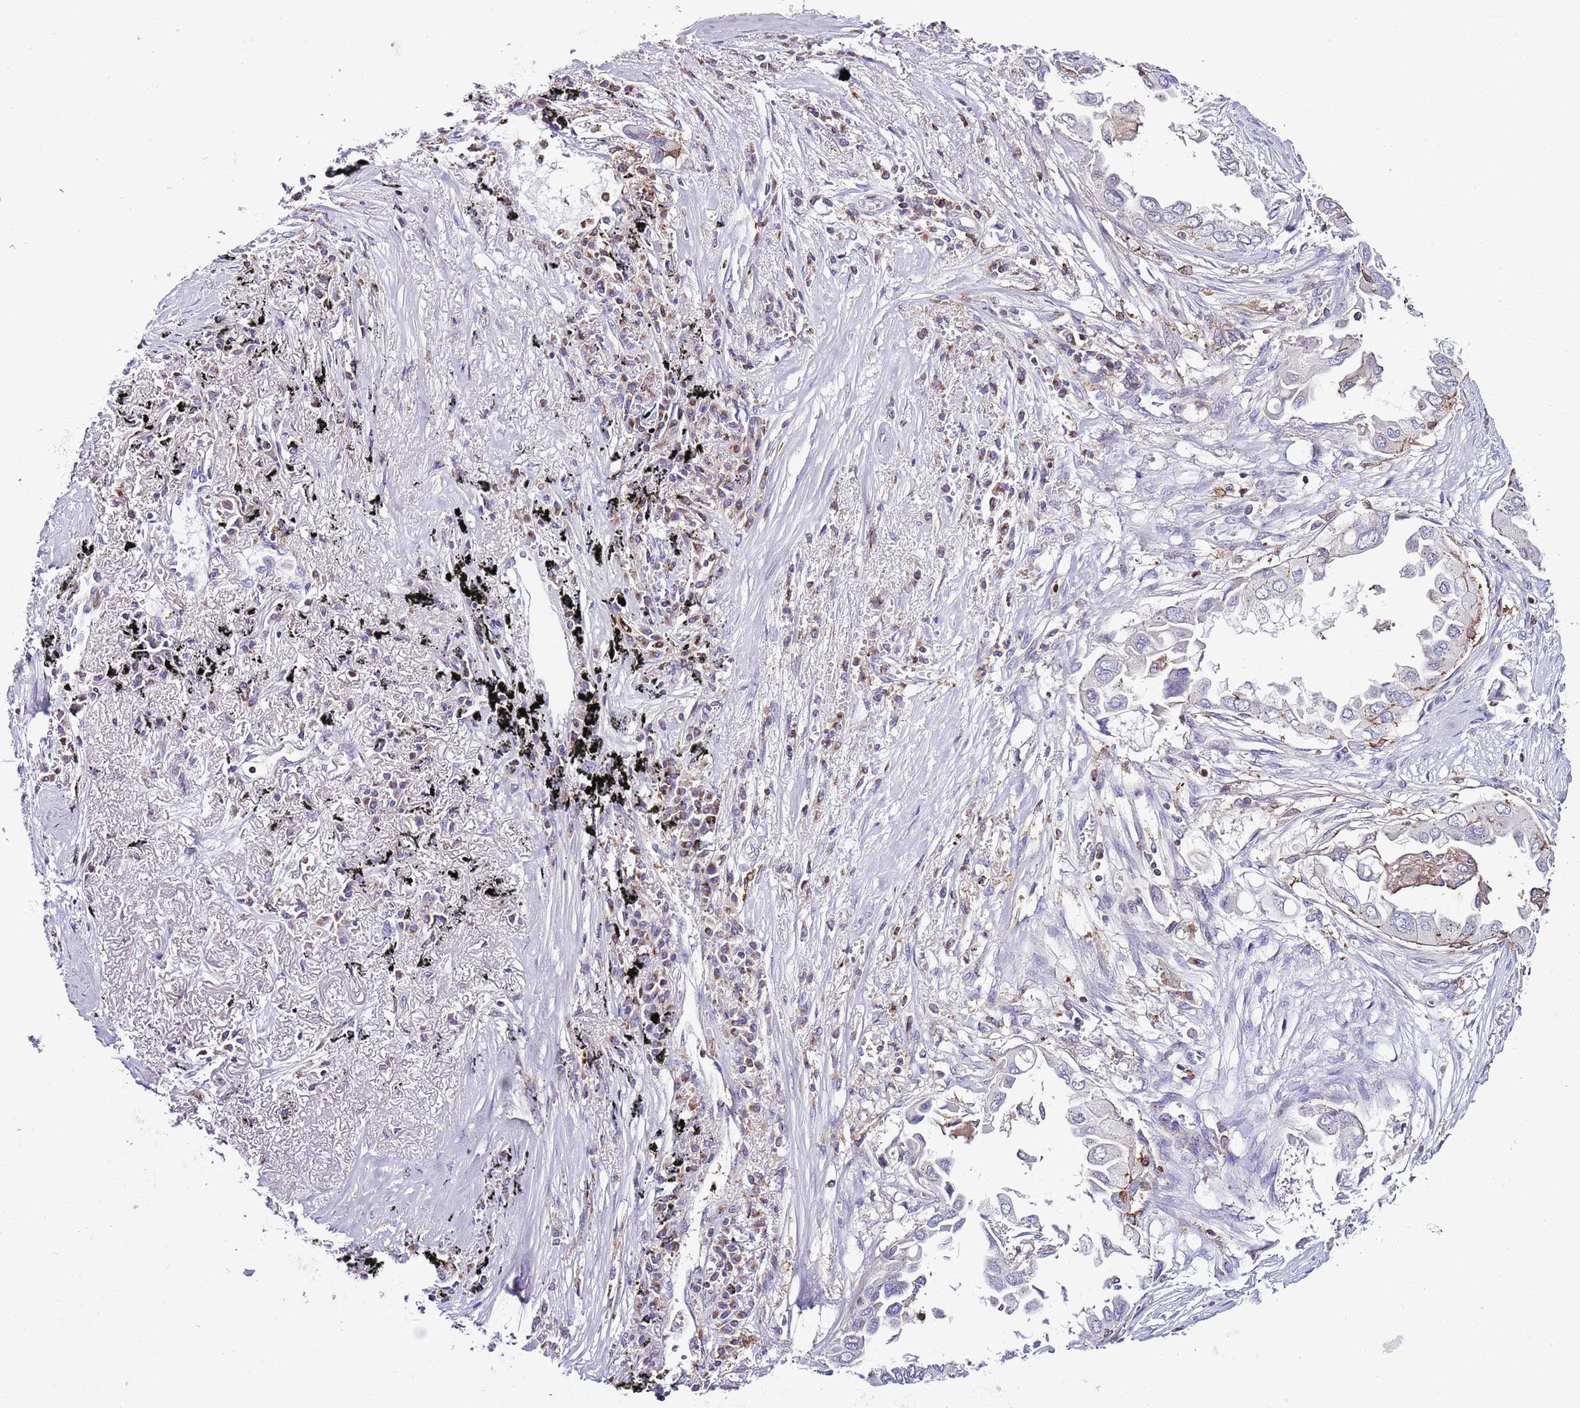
{"staining": {"intensity": "negative", "quantity": "none", "location": "none"}, "tissue": "lung cancer", "cell_type": "Tumor cells", "image_type": "cancer", "snomed": [{"axis": "morphology", "description": "Adenocarcinoma, NOS"}, {"axis": "topography", "description": "Lung"}], "caption": "Human lung adenocarcinoma stained for a protein using immunohistochemistry demonstrates no staining in tumor cells.", "gene": "ZSWIM1", "patient": {"sex": "female", "age": 76}}